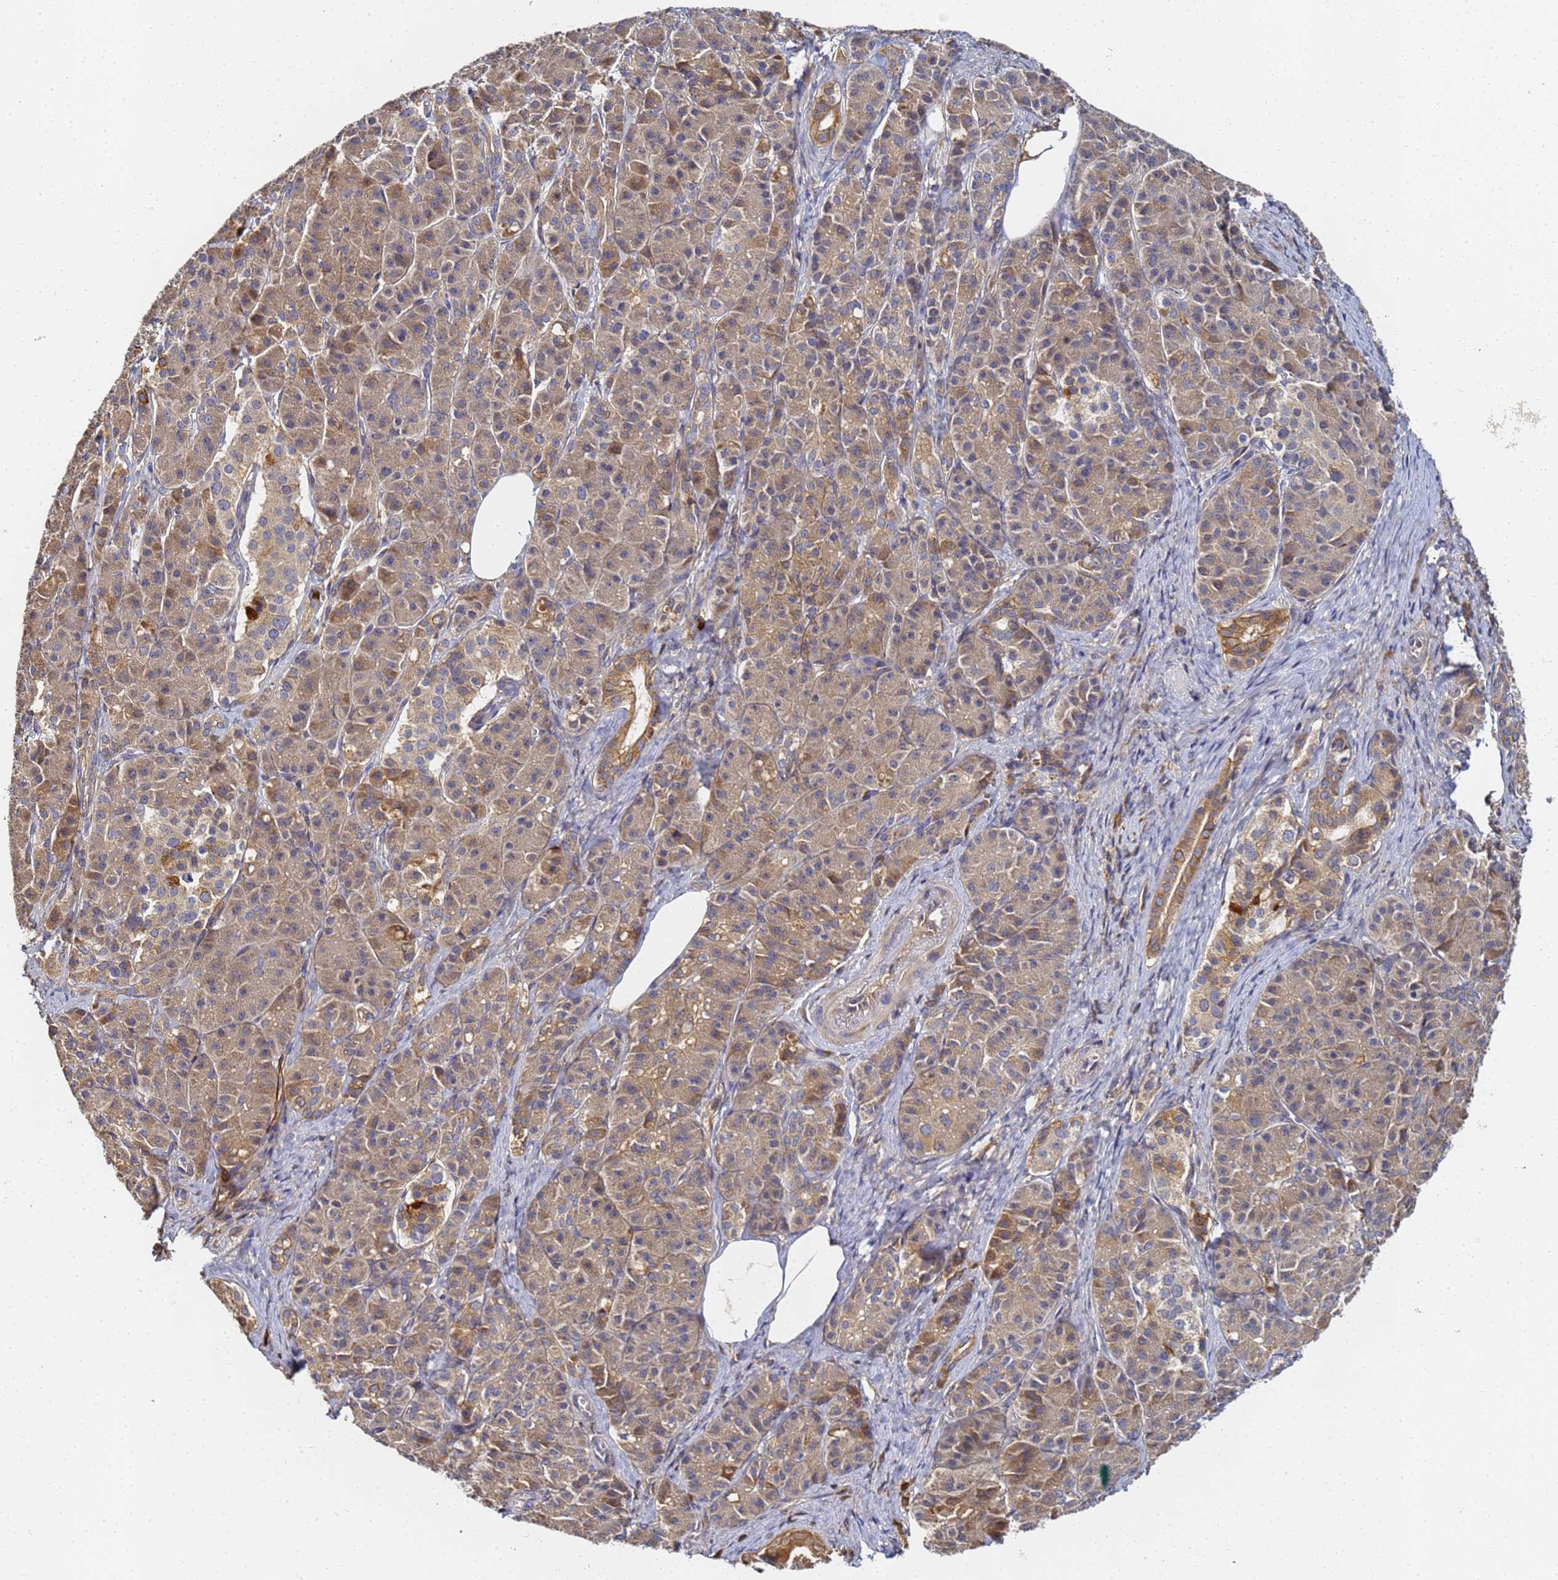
{"staining": {"intensity": "moderate", "quantity": ">75%", "location": "cytoplasmic/membranous"}, "tissue": "pancreatic cancer", "cell_type": "Tumor cells", "image_type": "cancer", "snomed": [{"axis": "morphology", "description": "Adenocarcinoma, NOS"}, {"axis": "topography", "description": "Pancreas"}], "caption": "High-power microscopy captured an immunohistochemistry micrograph of pancreatic cancer (adenocarcinoma), revealing moderate cytoplasmic/membranous expression in approximately >75% of tumor cells.", "gene": "LRRC69", "patient": {"sex": "male", "age": 57}}